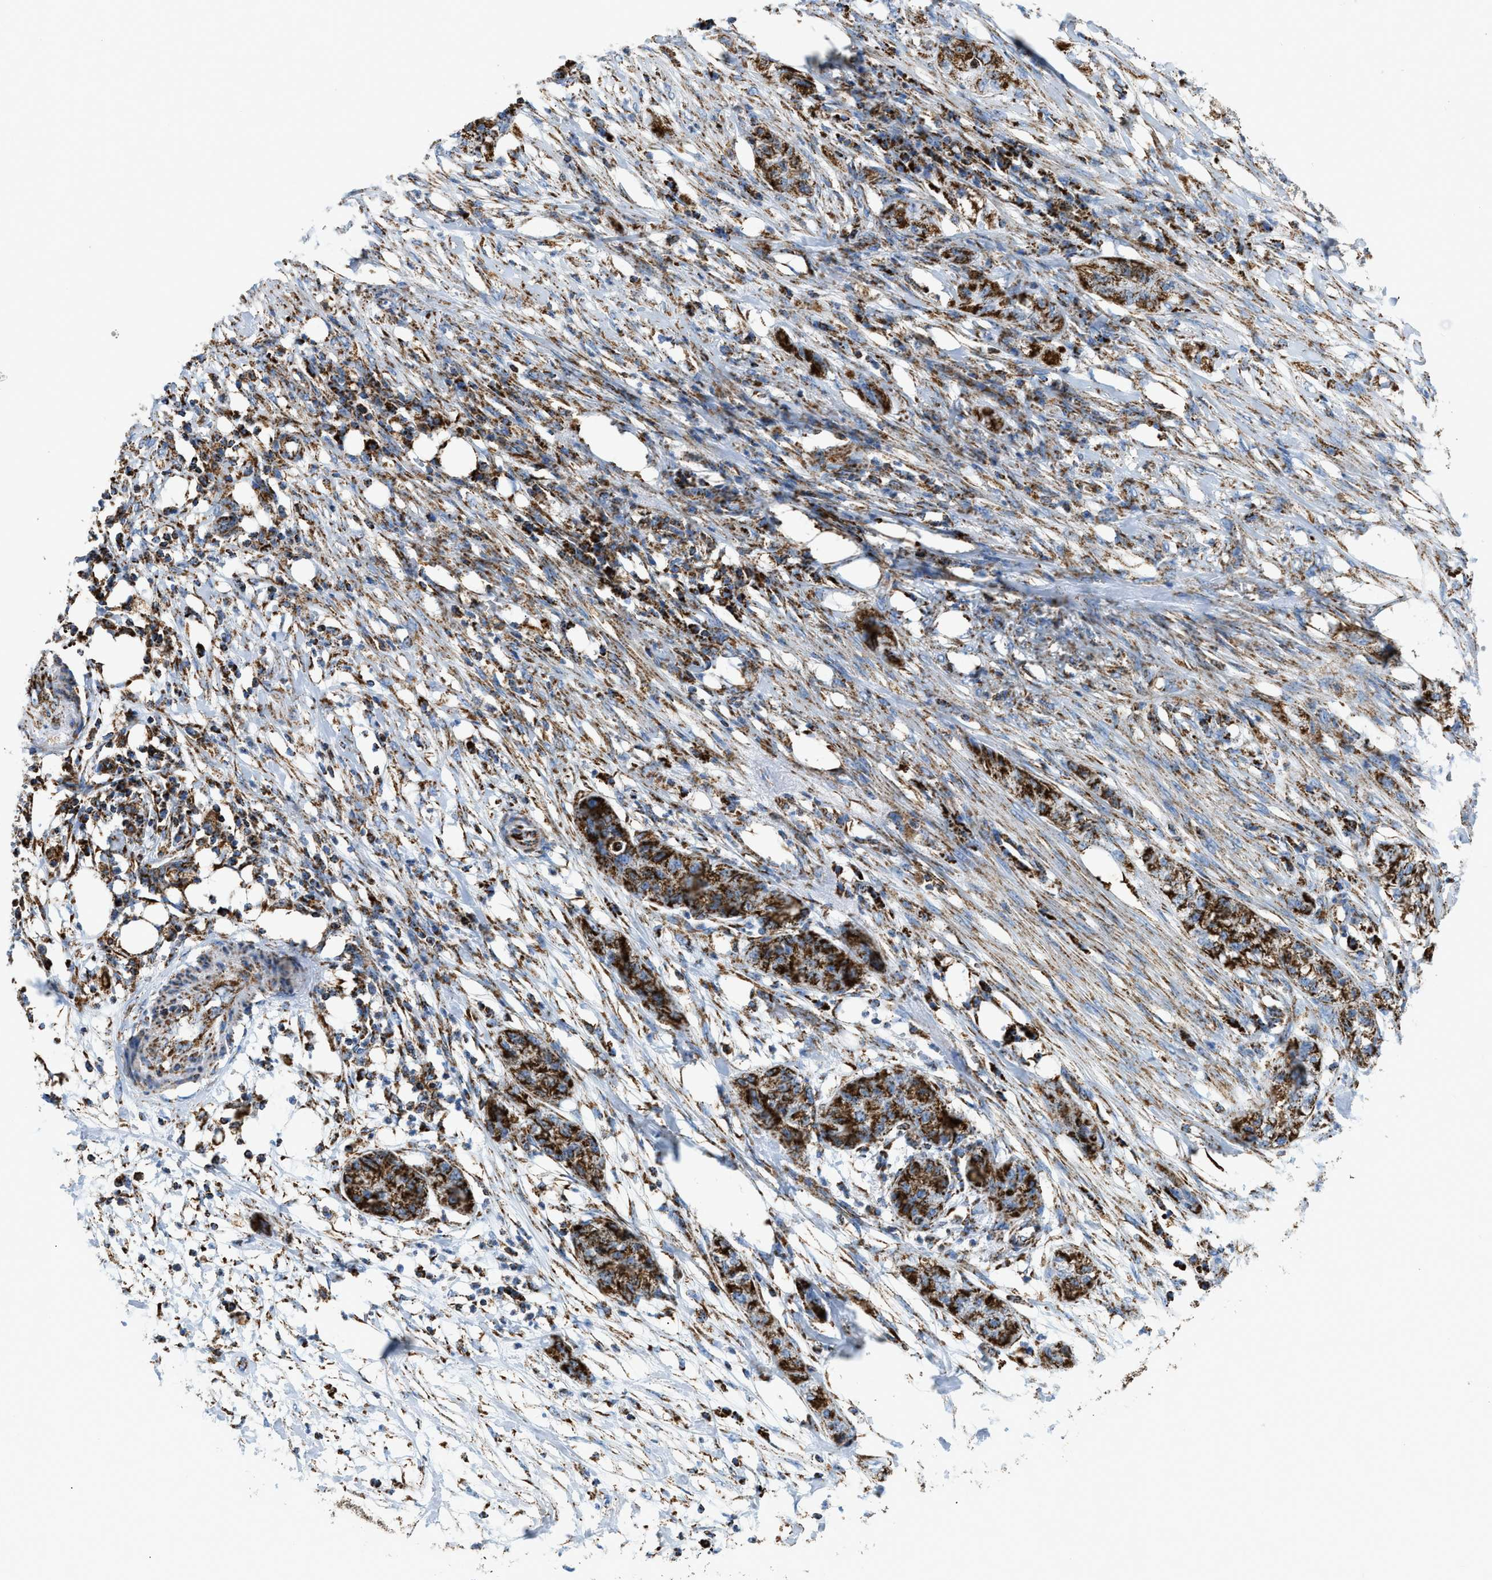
{"staining": {"intensity": "strong", "quantity": ">75%", "location": "cytoplasmic/membranous"}, "tissue": "pancreatic cancer", "cell_type": "Tumor cells", "image_type": "cancer", "snomed": [{"axis": "morphology", "description": "Adenocarcinoma, NOS"}, {"axis": "topography", "description": "Pancreas"}], "caption": "Immunohistochemical staining of pancreatic cancer (adenocarcinoma) displays high levels of strong cytoplasmic/membranous protein staining in approximately >75% of tumor cells.", "gene": "ETFB", "patient": {"sex": "female", "age": 78}}